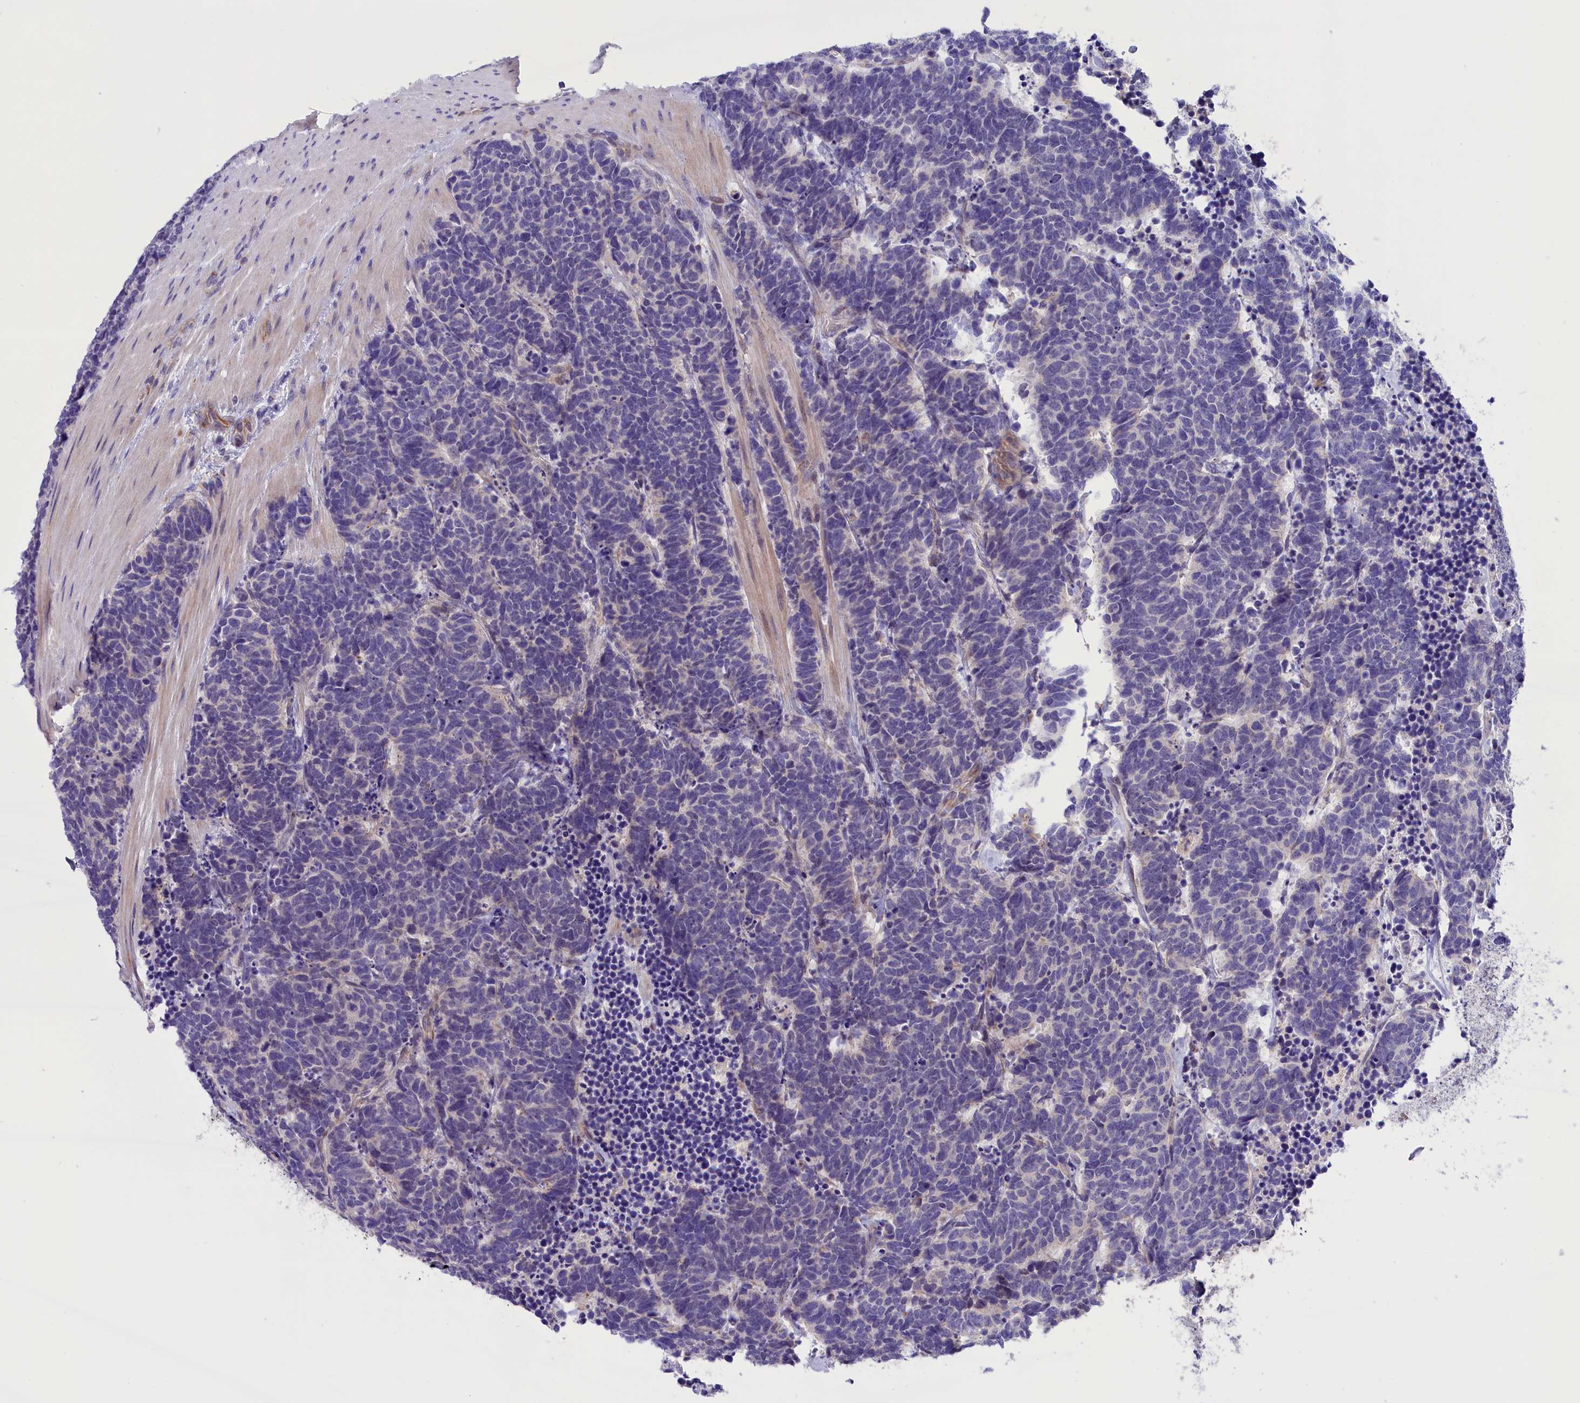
{"staining": {"intensity": "negative", "quantity": "none", "location": "none"}, "tissue": "carcinoid", "cell_type": "Tumor cells", "image_type": "cancer", "snomed": [{"axis": "morphology", "description": "Carcinoma, NOS"}, {"axis": "morphology", "description": "Carcinoid, malignant, NOS"}, {"axis": "topography", "description": "Urinary bladder"}], "caption": "Tumor cells show no significant protein expression in carcinoma. Nuclei are stained in blue.", "gene": "CCDC32", "patient": {"sex": "male", "age": 57}}